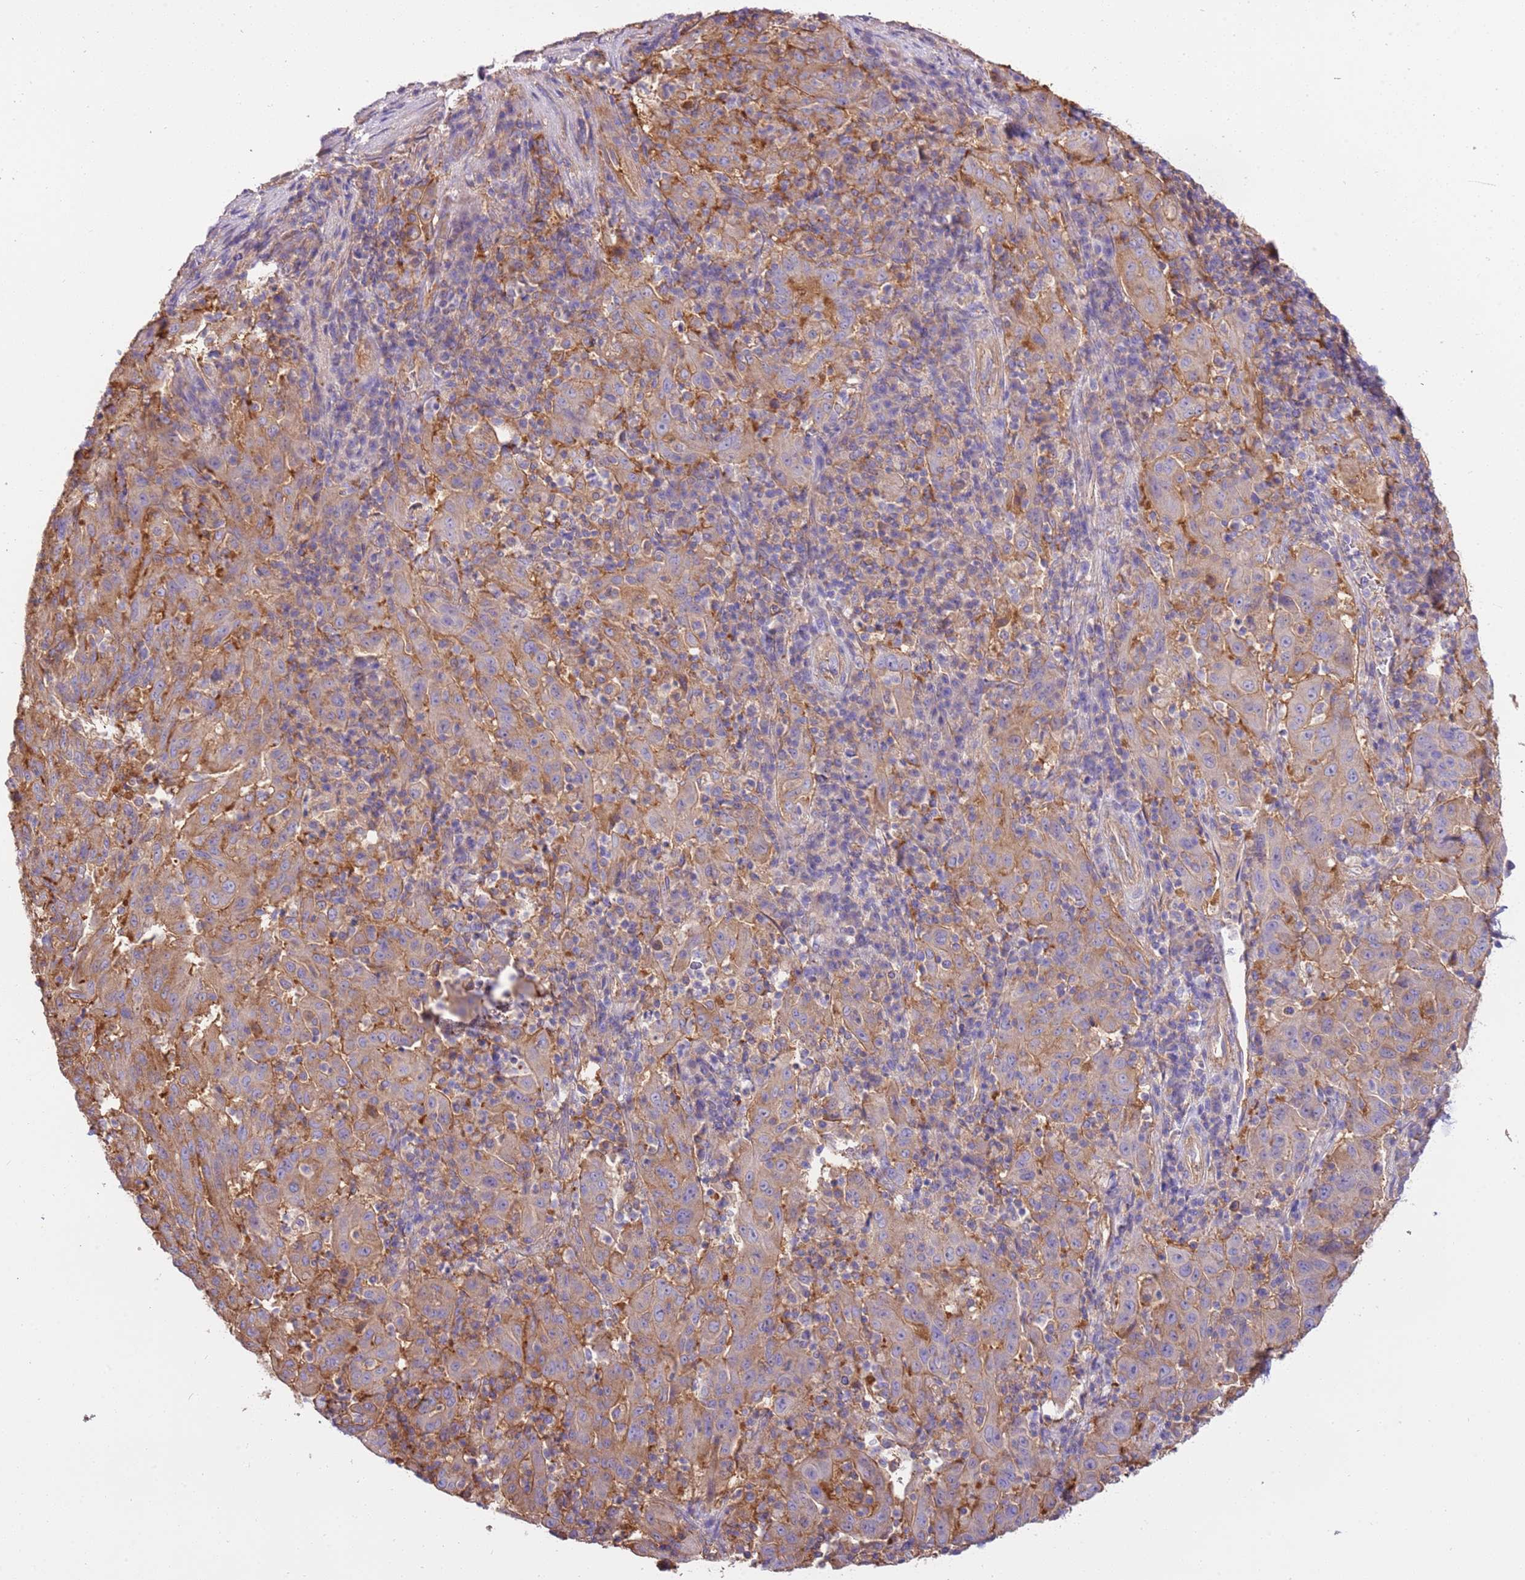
{"staining": {"intensity": "moderate", "quantity": "<25%", "location": "cytoplasmic/membranous"}, "tissue": "pancreatic cancer", "cell_type": "Tumor cells", "image_type": "cancer", "snomed": [{"axis": "morphology", "description": "Adenocarcinoma, NOS"}, {"axis": "topography", "description": "Pancreas"}], "caption": "Approximately <25% of tumor cells in human adenocarcinoma (pancreatic) reveal moderate cytoplasmic/membranous protein expression as visualized by brown immunohistochemical staining.", "gene": "NAALADL1", "patient": {"sex": "male", "age": 63}}